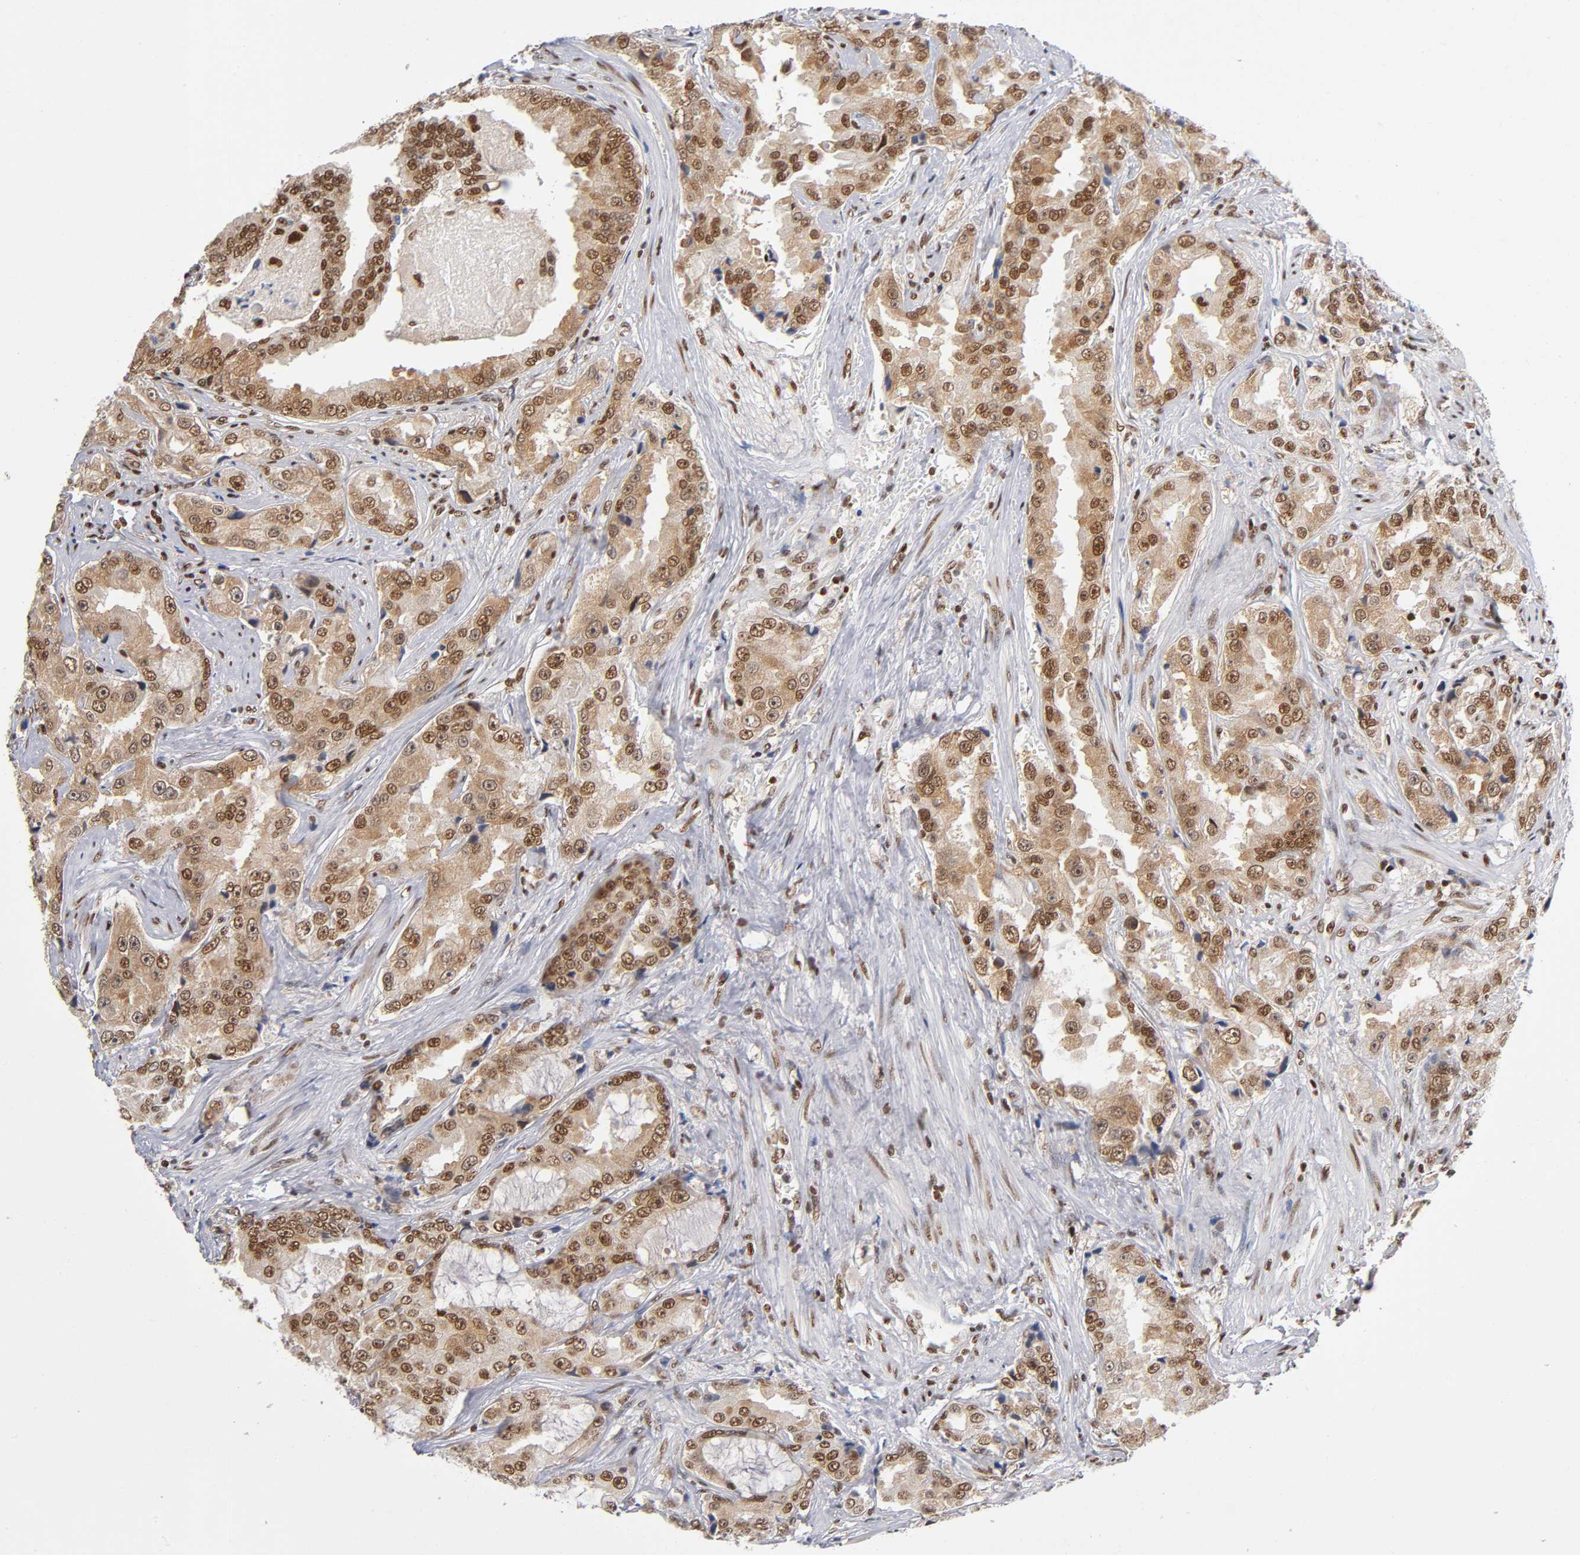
{"staining": {"intensity": "strong", "quantity": ">75%", "location": "nuclear"}, "tissue": "prostate cancer", "cell_type": "Tumor cells", "image_type": "cancer", "snomed": [{"axis": "morphology", "description": "Adenocarcinoma, High grade"}, {"axis": "topography", "description": "Prostate"}], "caption": "Prostate cancer (high-grade adenocarcinoma) stained with a protein marker reveals strong staining in tumor cells.", "gene": "ILKAP", "patient": {"sex": "male", "age": 73}}